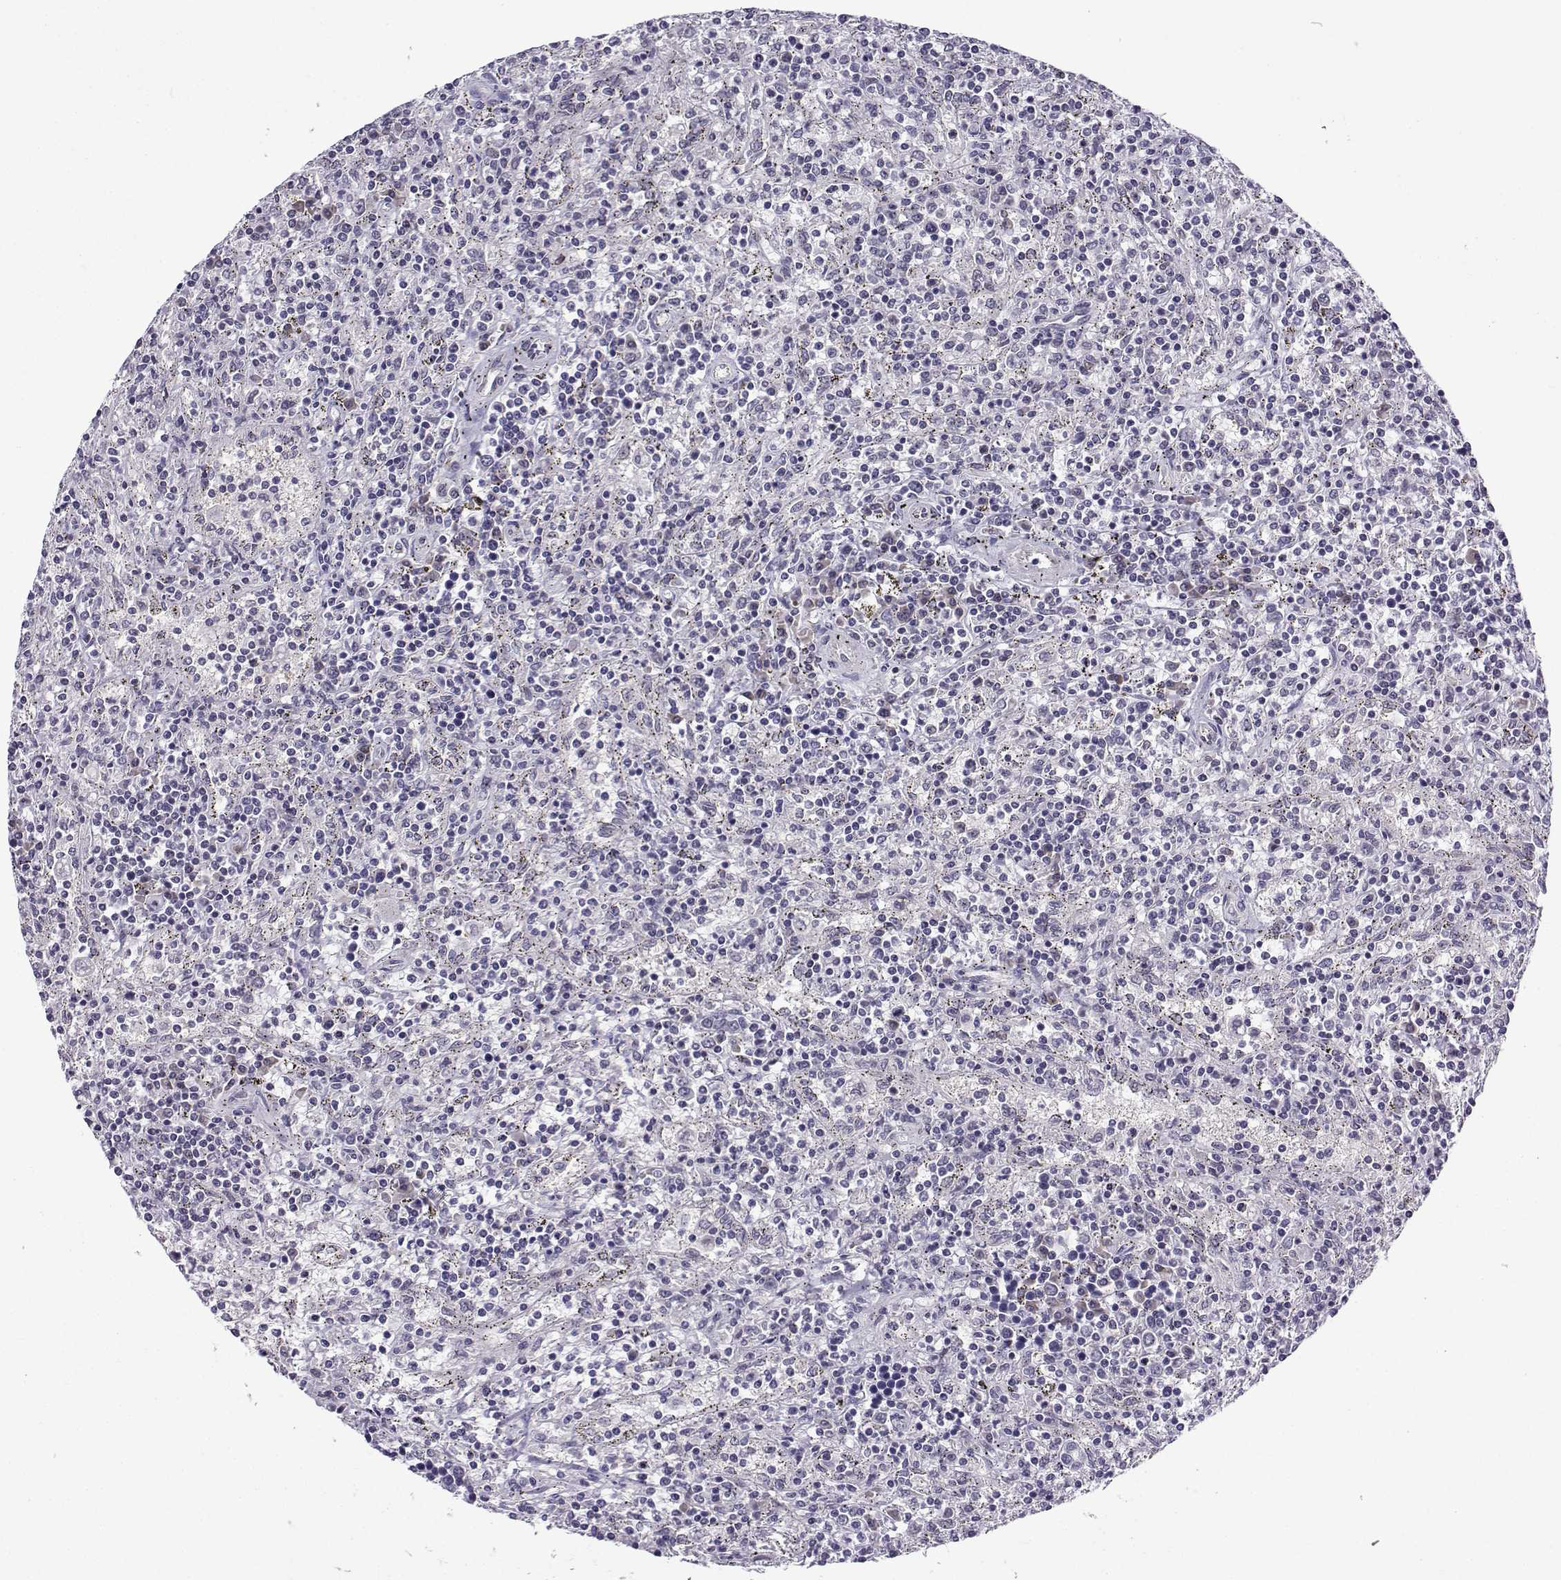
{"staining": {"intensity": "negative", "quantity": "none", "location": "none"}, "tissue": "lymphoma", "cell_type": "Tumor cells", "image_type": "cancer", "snomed": [{"axis": "morphology", "description": "Malignant lymphoma, non-Hodgkin's type, Low grade"}, {"axis": "topography", "description": "Spleen"}], "caption": "This is a micrograph of immunohistochemistry staining of malignant lymphoma, non-Hodgkin's type (low-grade), which shows no expression in tumor cells.", "gene": "FGF3", "patient": {"sex": "male", "age": 62}}